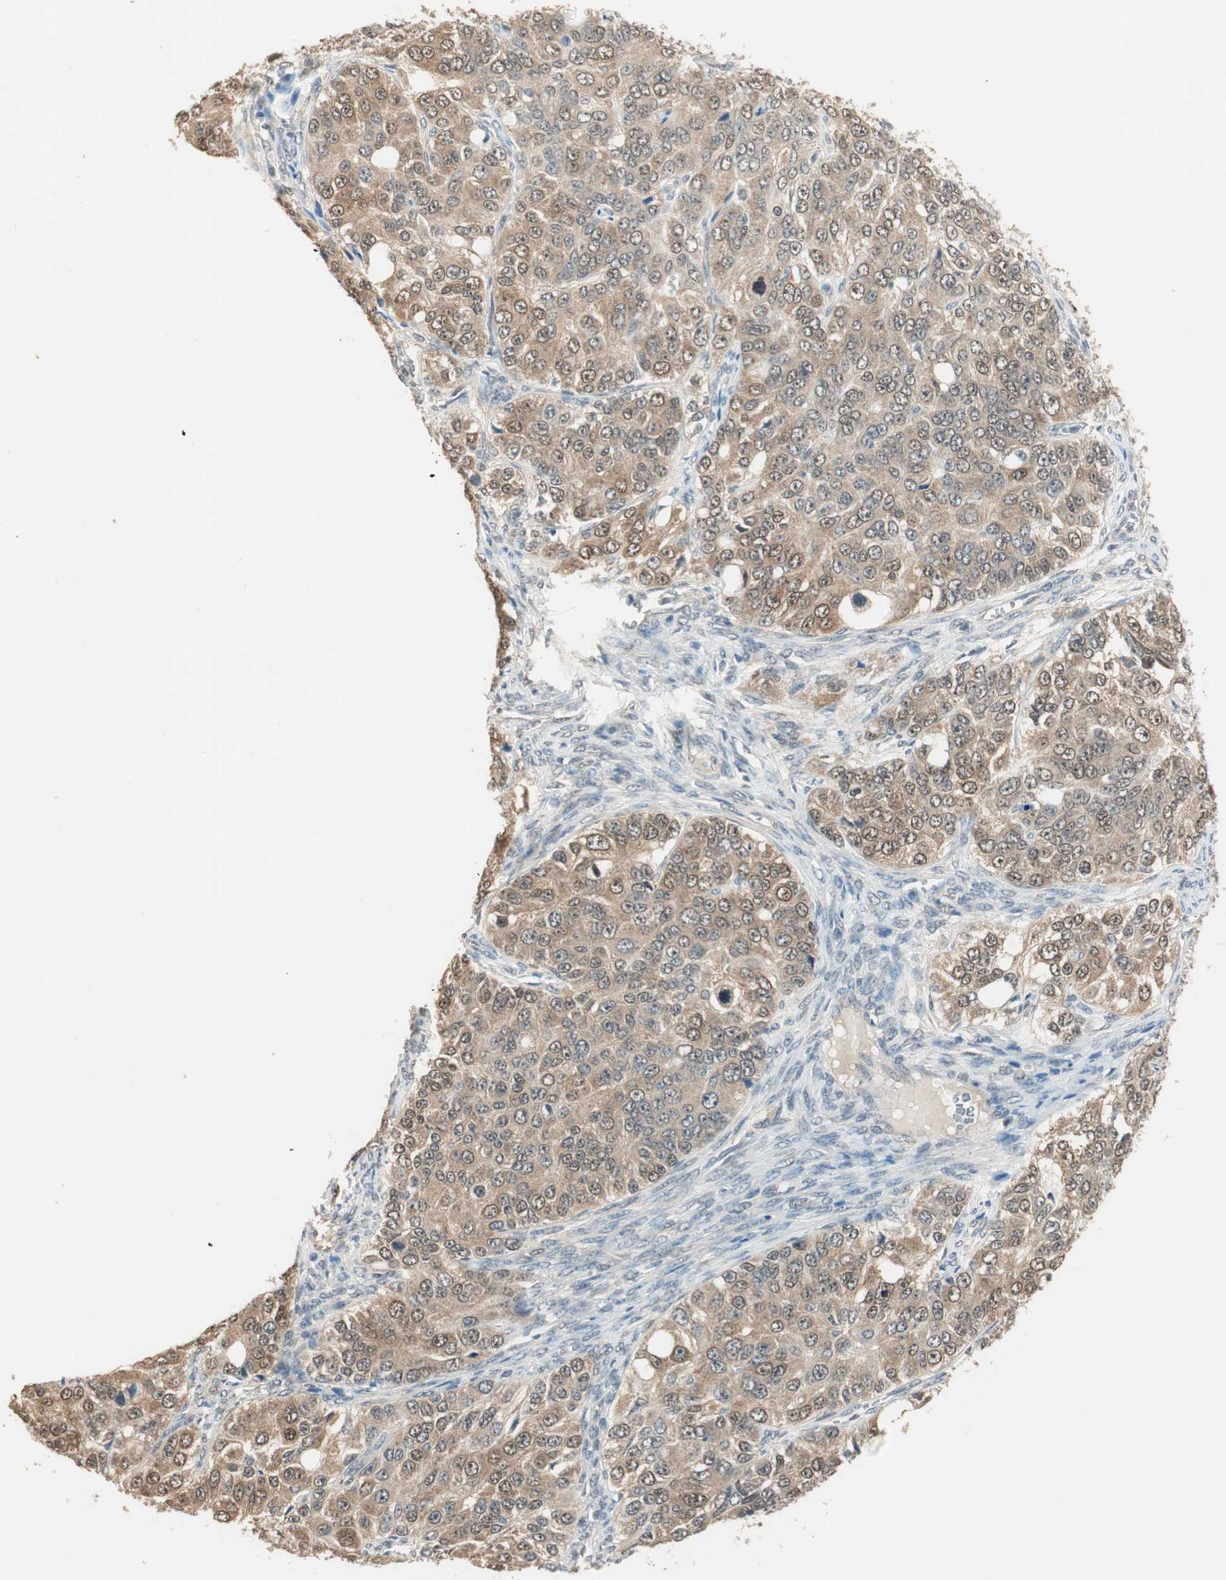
{"staining": {"intensity": "moderate", "quantity": ">75%", "location": "cytoplasmic/membranous"}, "tissue": "ovarian cancer", "cell_type": "Tumor cells", "image_type": "cancer", "snomed": [{"axis": "morphology", "description": "Carcinoma, endometroid"}, {"axis": "topography", "description": "Ovary"}], "caption": "Immunohistochemical staining of ovarian endometroid carcinoma reveals medium levels of moderate cytoplasmic/membranous protein positivity in approximately >75% of tumor cells.", "gene": "USP5", "patient": {"sex": "female", "age": 51}}